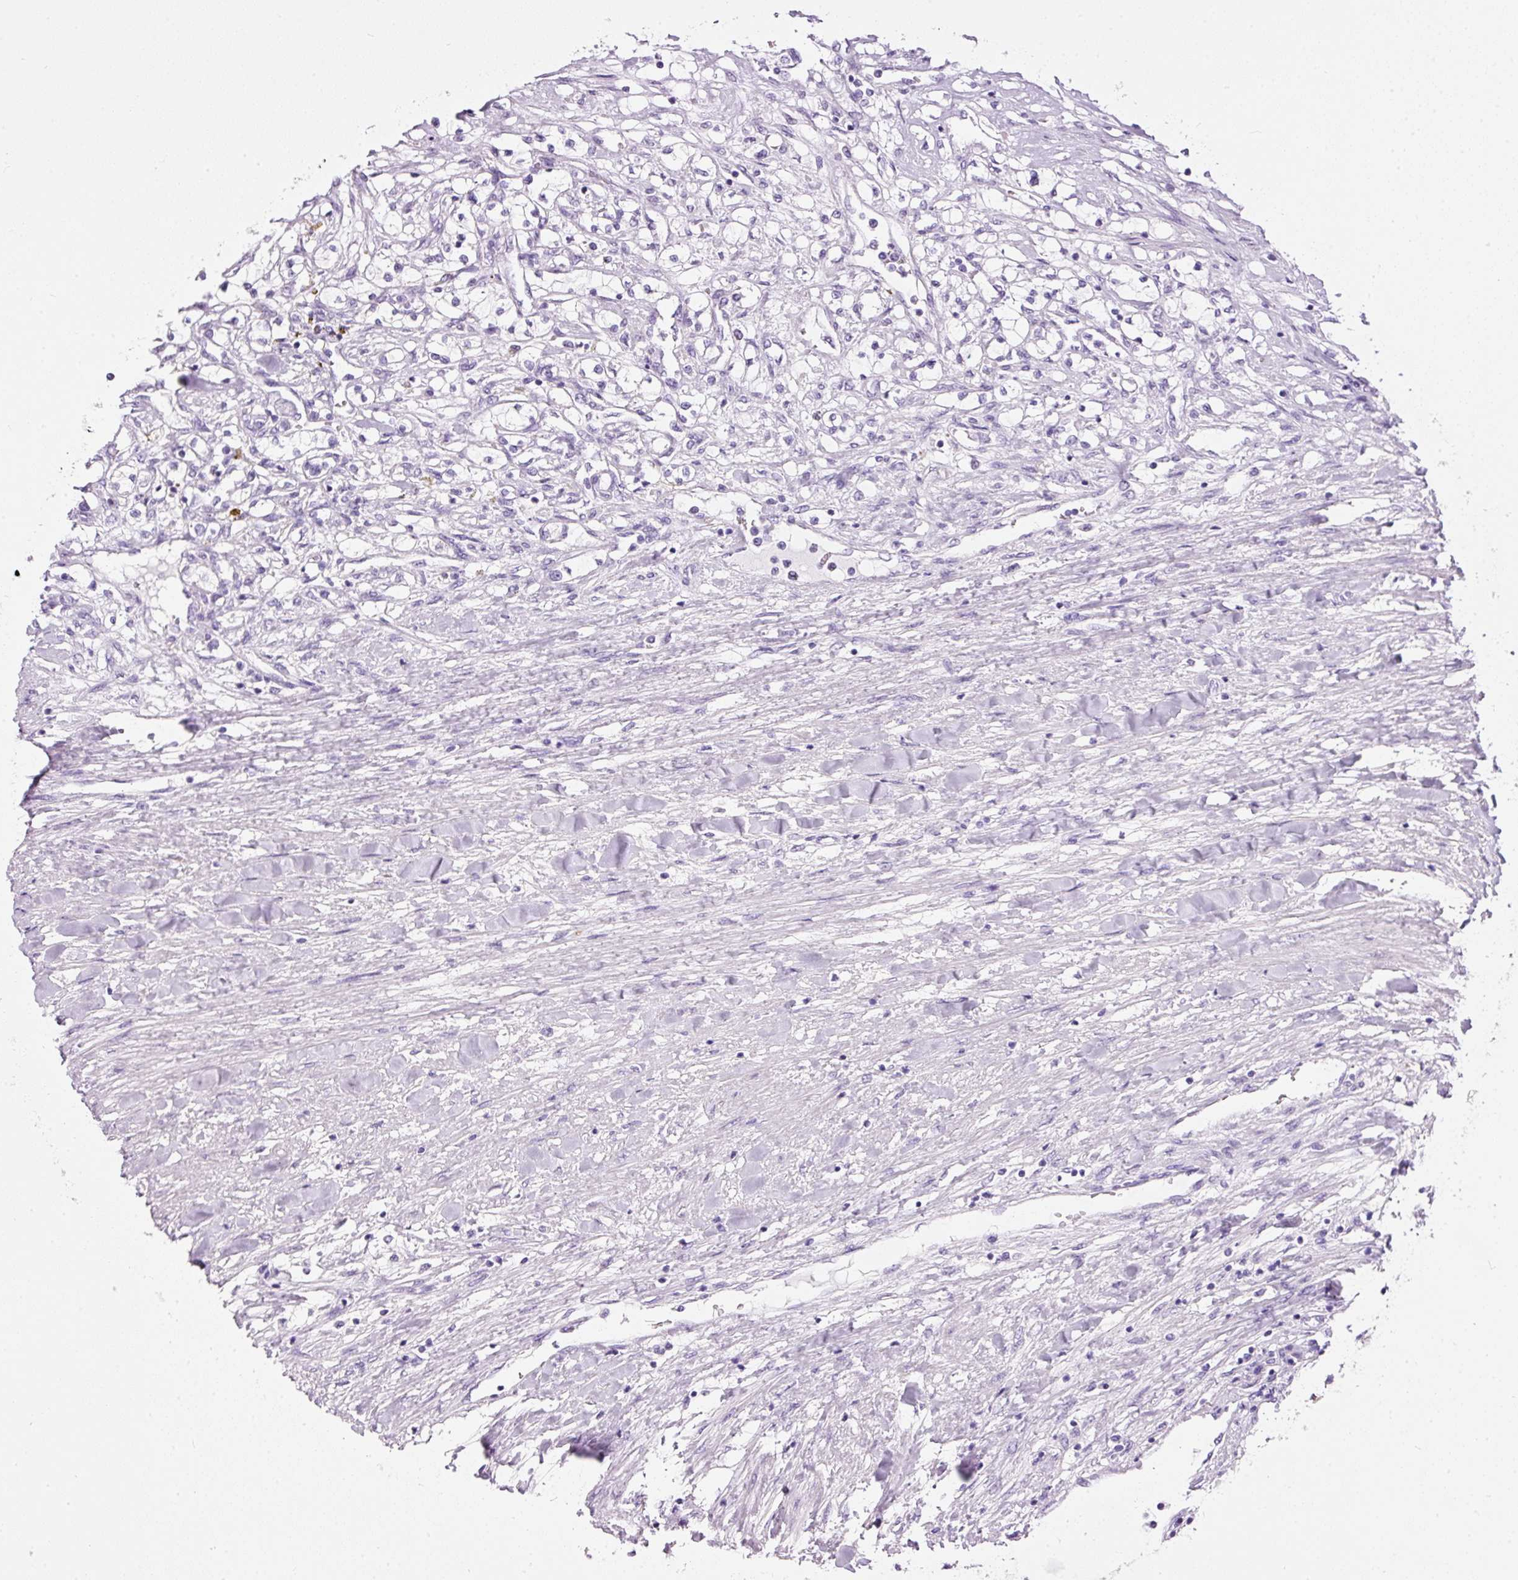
{"staining": {"intensity": "negative", "quantity": "none", "location": "none"}, "tissue": "renal cancer", "cell_type": "Tumor cells", "image_type": "cancer", "snomed": [{"axis": "morphology", "description": "Adenocarcinoma, NOS"}, {"axis": "topography", "description": "Kidney"}], "caption": "An image of human renal cancer (adenocarcinoma) is negative for staining in tumor cells. (DAB (3,3'-diaminobenzidine) immunohistochemistry (IHC), high magnification).", "gene": "BSND", "patient": {"sex": "male", "age": 68}}